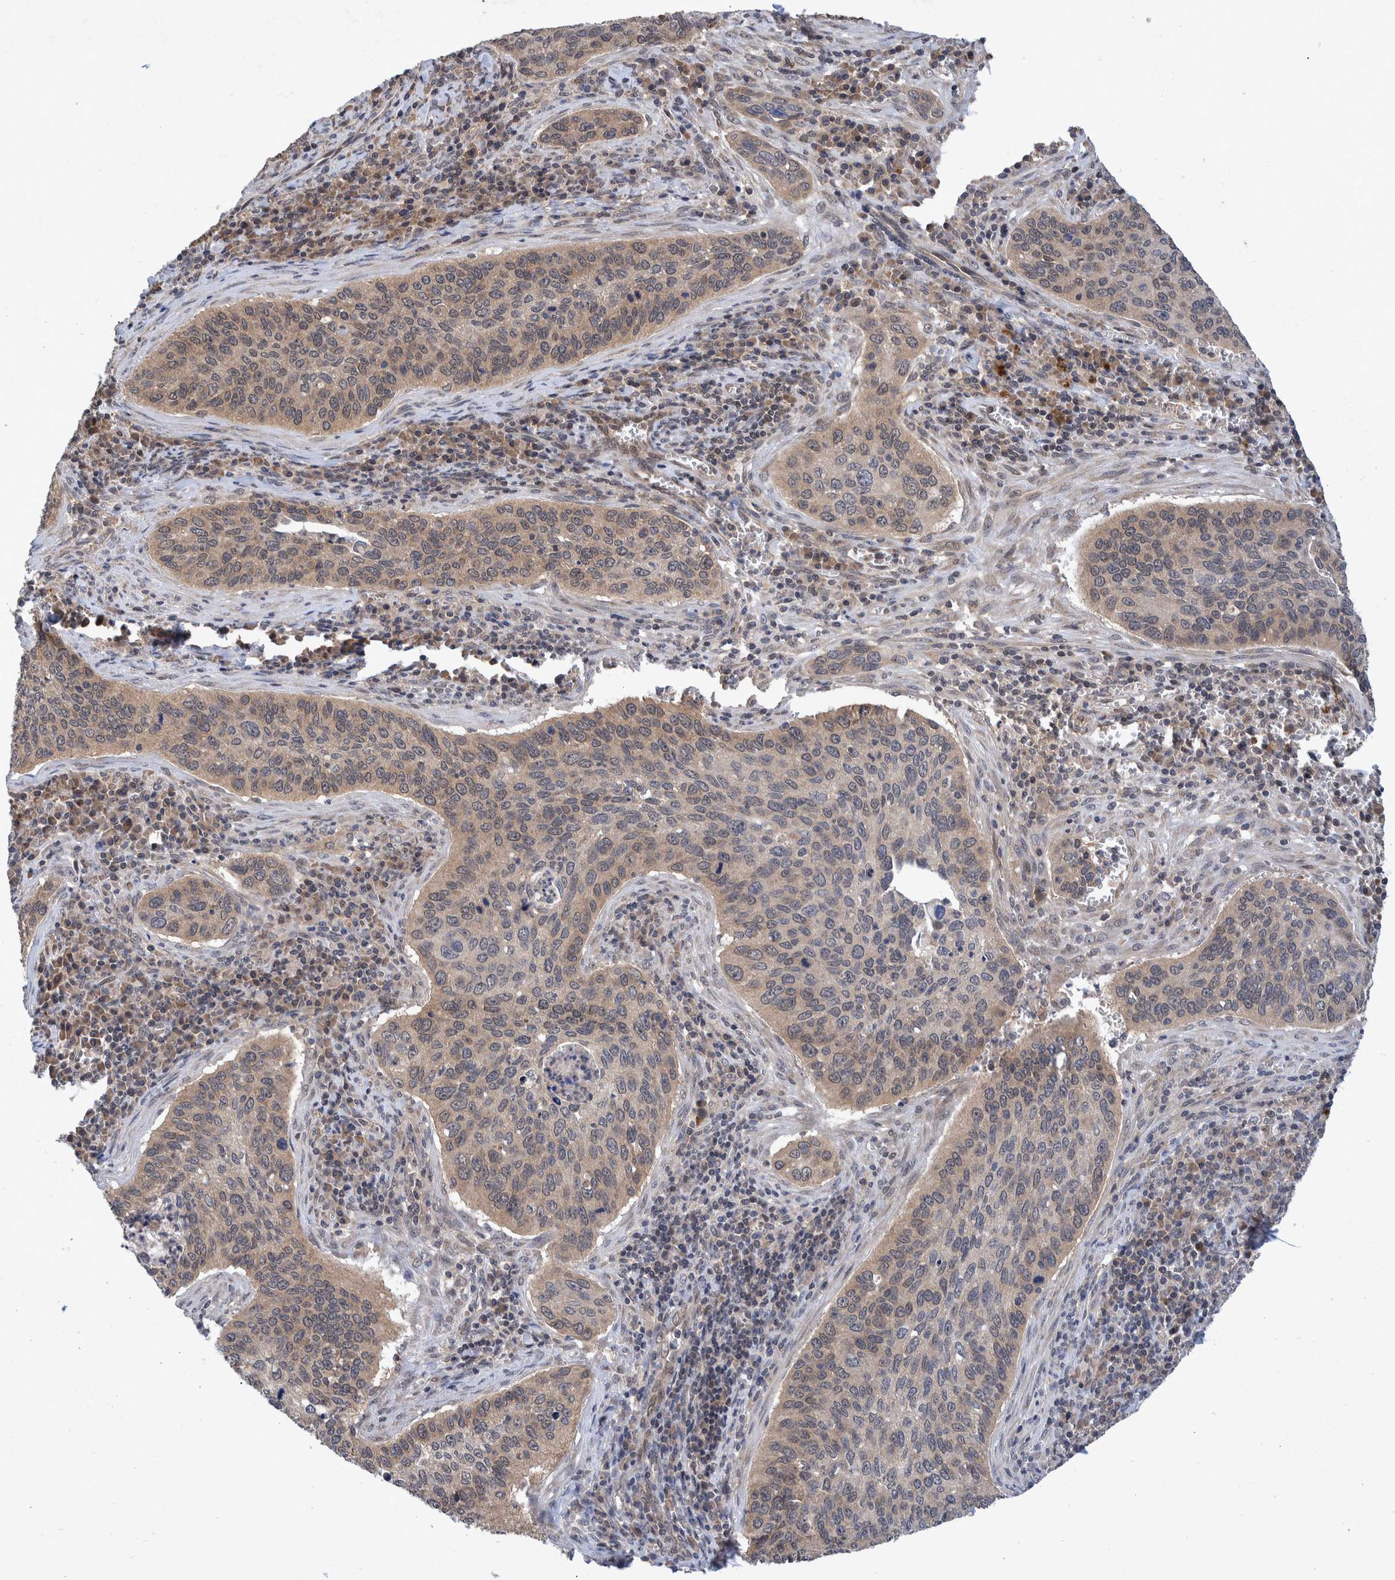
{"staining": {"intensity": "weak", "quantity": "25%-75%", "location": "cytoplasmic/membranous,nuclear"}, "tissue": "cervical cancer", "cell_type": "Tumor cells", "image_type": "cancer", "snomed": [{"axis": "morphology", "description": "Squamous cell carcinoma, NOS"}, {"axis": "topography", "description": "Cervix"}], "caption": "About 25%-75% of tumor cells in cervical cancer reveal weak cytoplasmic/membranous and nuclear protein staining as visualized by brown immunohistochemical staining.", "gene": "PLPBP", "patient": {"sex": "female", "age": 53}}